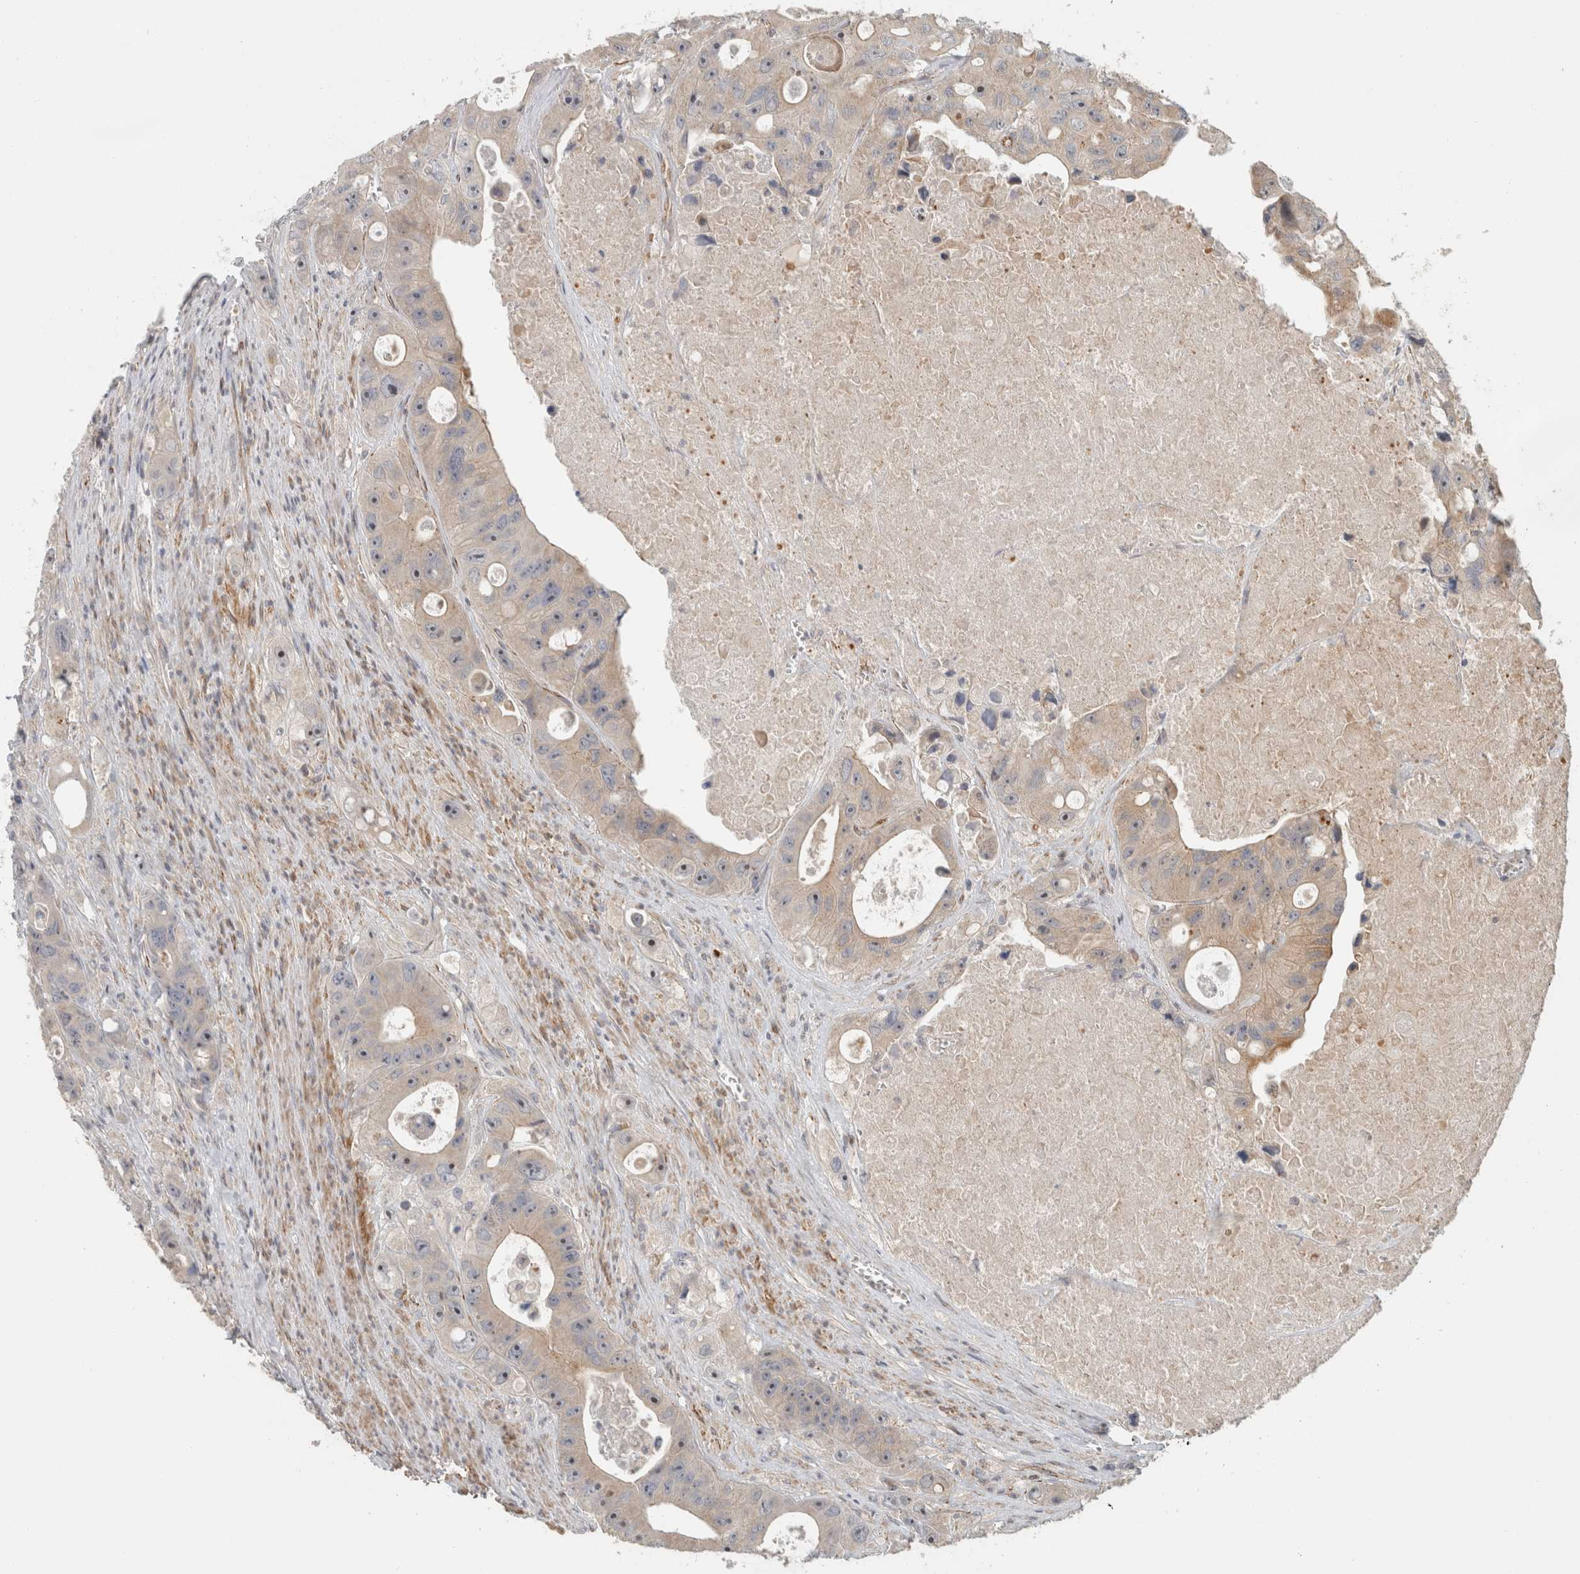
{"staining": {"intensity": "weak", "quantity": "<25%", "location": "cytoplasmic/membranous,nuclear"}, "tissue": "colorectal cancer", "cell_type": "Tumor cells", "image_type": "cancer", "snomed": [{"axis": "morphology", "description": "Adenocarcinoma, NOS"}, {"axis": "topography", "description": "Colon"}], "caption": "Histopathology image shows no significant protein staining in tumor cells of colorectal cancer. (DAB immunohistochemistry with hematoxylin counter stain).", "gene": "SIPA1L2", "patient": {"sex": "female", "age": 46}}